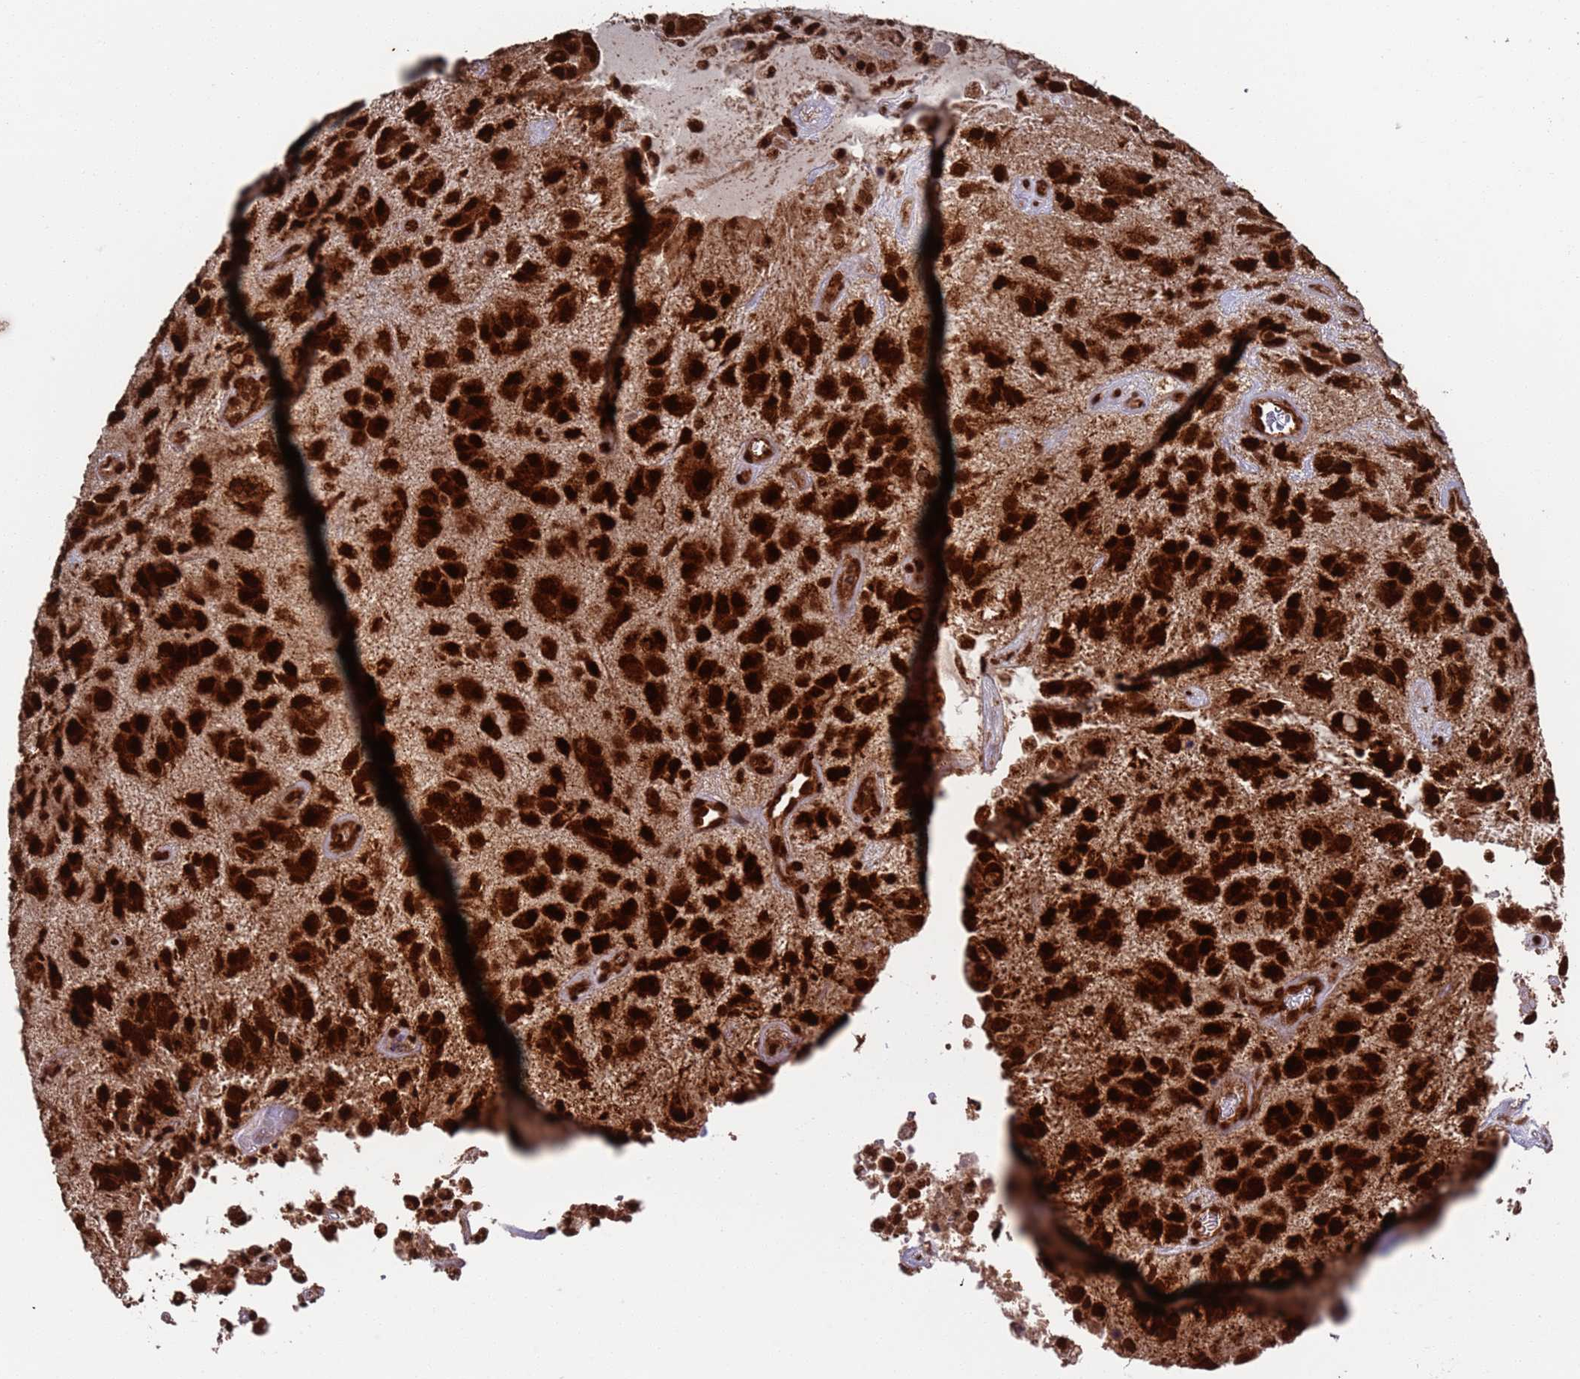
{"staining": {"intensity": "strong", "quantity": ">75%", "location": "cytoplasmic/membranous,nuclear"}, "tissue": "glioma", "cell_type": "Tumor cells", "image_type": "cancer", "snomed": [{"axis": "morphology", "description": "Glioma, malignant, Low grade"}, {"axis": "topography", "description": "Brain"}], "caption": "A brown stain shows strong cytoplasmic/membranous and nuclear expression of a protein in human malignant low-grade glioma tumor cells.", "gene": "FUBP3", "patient": {"sex": "male", "age": 66}}